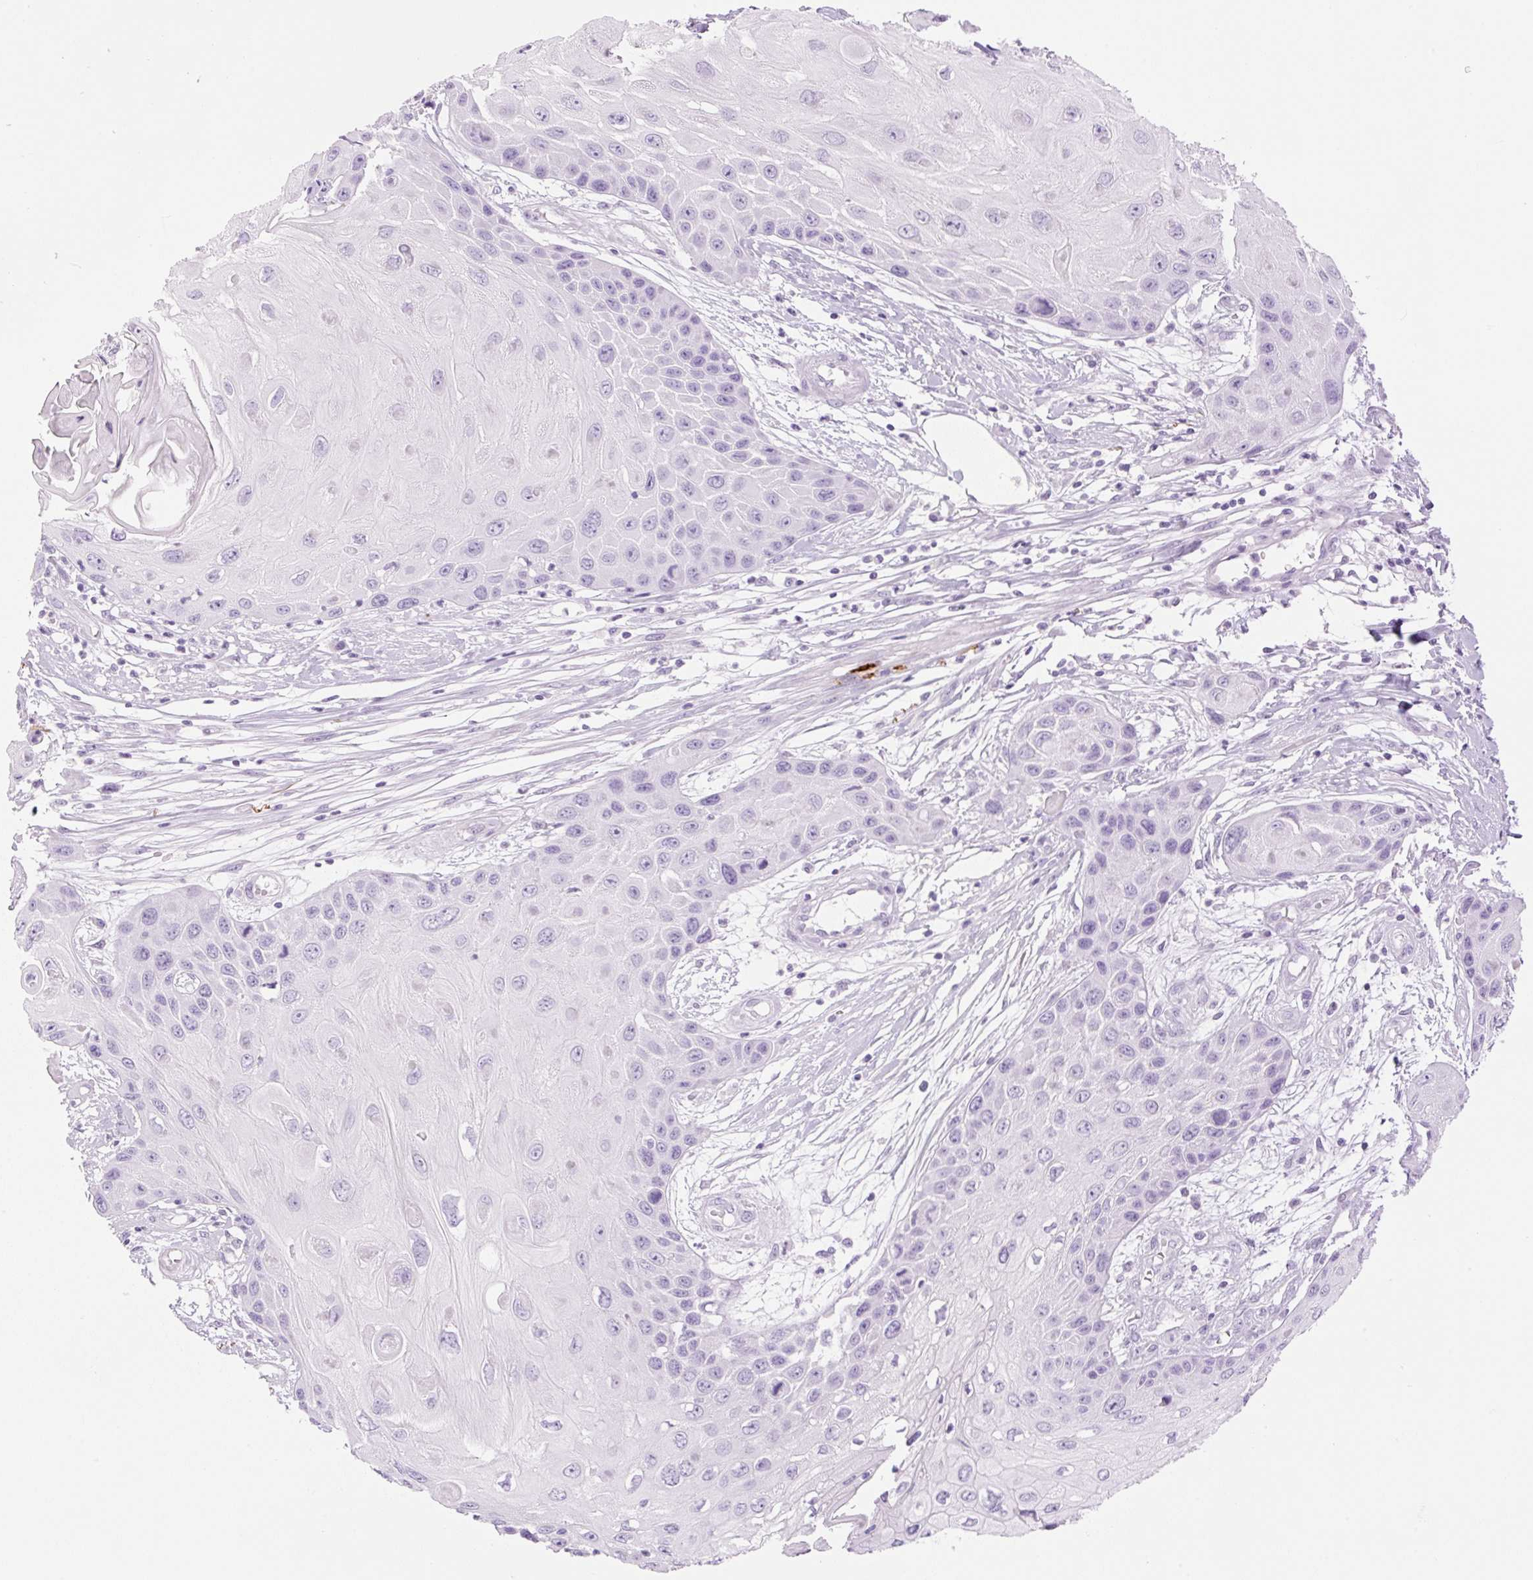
{"staining": {"intensity": "negative", "quantity": "none", "location": "none"}, "tissue": "skin cancer", "cell_type": "Tumor cells", "image_type": "cancer", "snomed": [{"axis": "morphology", "description": "Squamous cell carcinoma, NOS"}, {"axis": "topography", "description": "Skin"}, {"axis": "topography", "description": "Vulva"}], "caption": "This is a histopathology image of IHC staining of skin cancer (squamous cell carcinoma), which shows no expression in tumor cells.", "gene": "SP140L", "patient": {"sex": "female", "age": 44}}